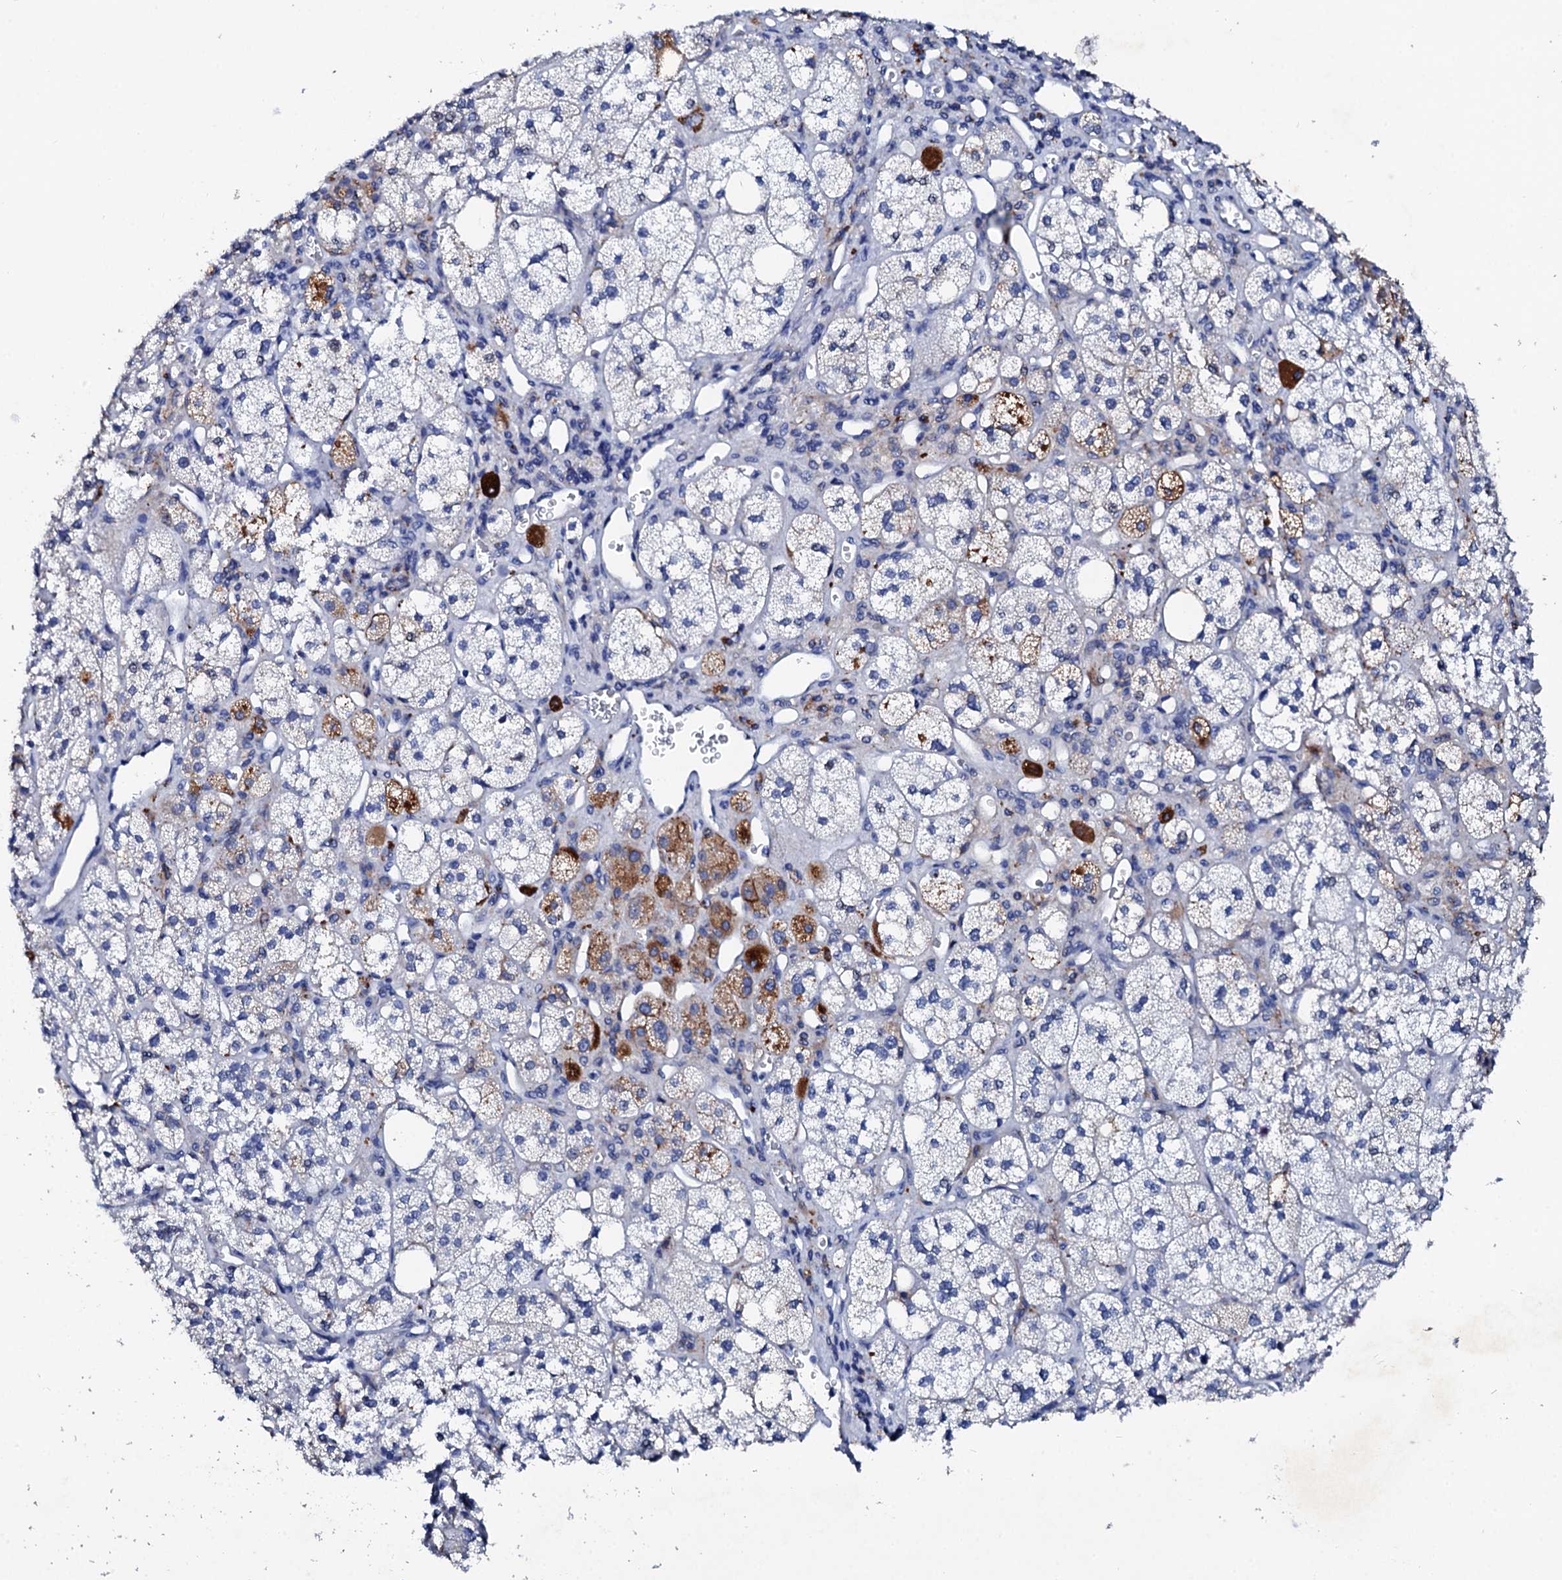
{"staining": {"intensity": "moderate", "quantity": "<25%", "location": "cytoplasmic/membranous"}, "tissue": "adrenal gland", "cell_type": "Glandular cells", "image_type": "normal", "snomed": [{"axis": "morphology", "description": "Normal tissue, NOS"}, {"axis": "topography", "description": "Adrenal gland"}], "caption": "This photomicrograph demonstrates immunohistochemistry staining of unremarkable adrenal gland, with low moderate cytoplasmic/membranous positivity in approximately <25% of glandular cells.", "gene": "GLB1L3", "patient": {"sex": "male", "age": 61}}